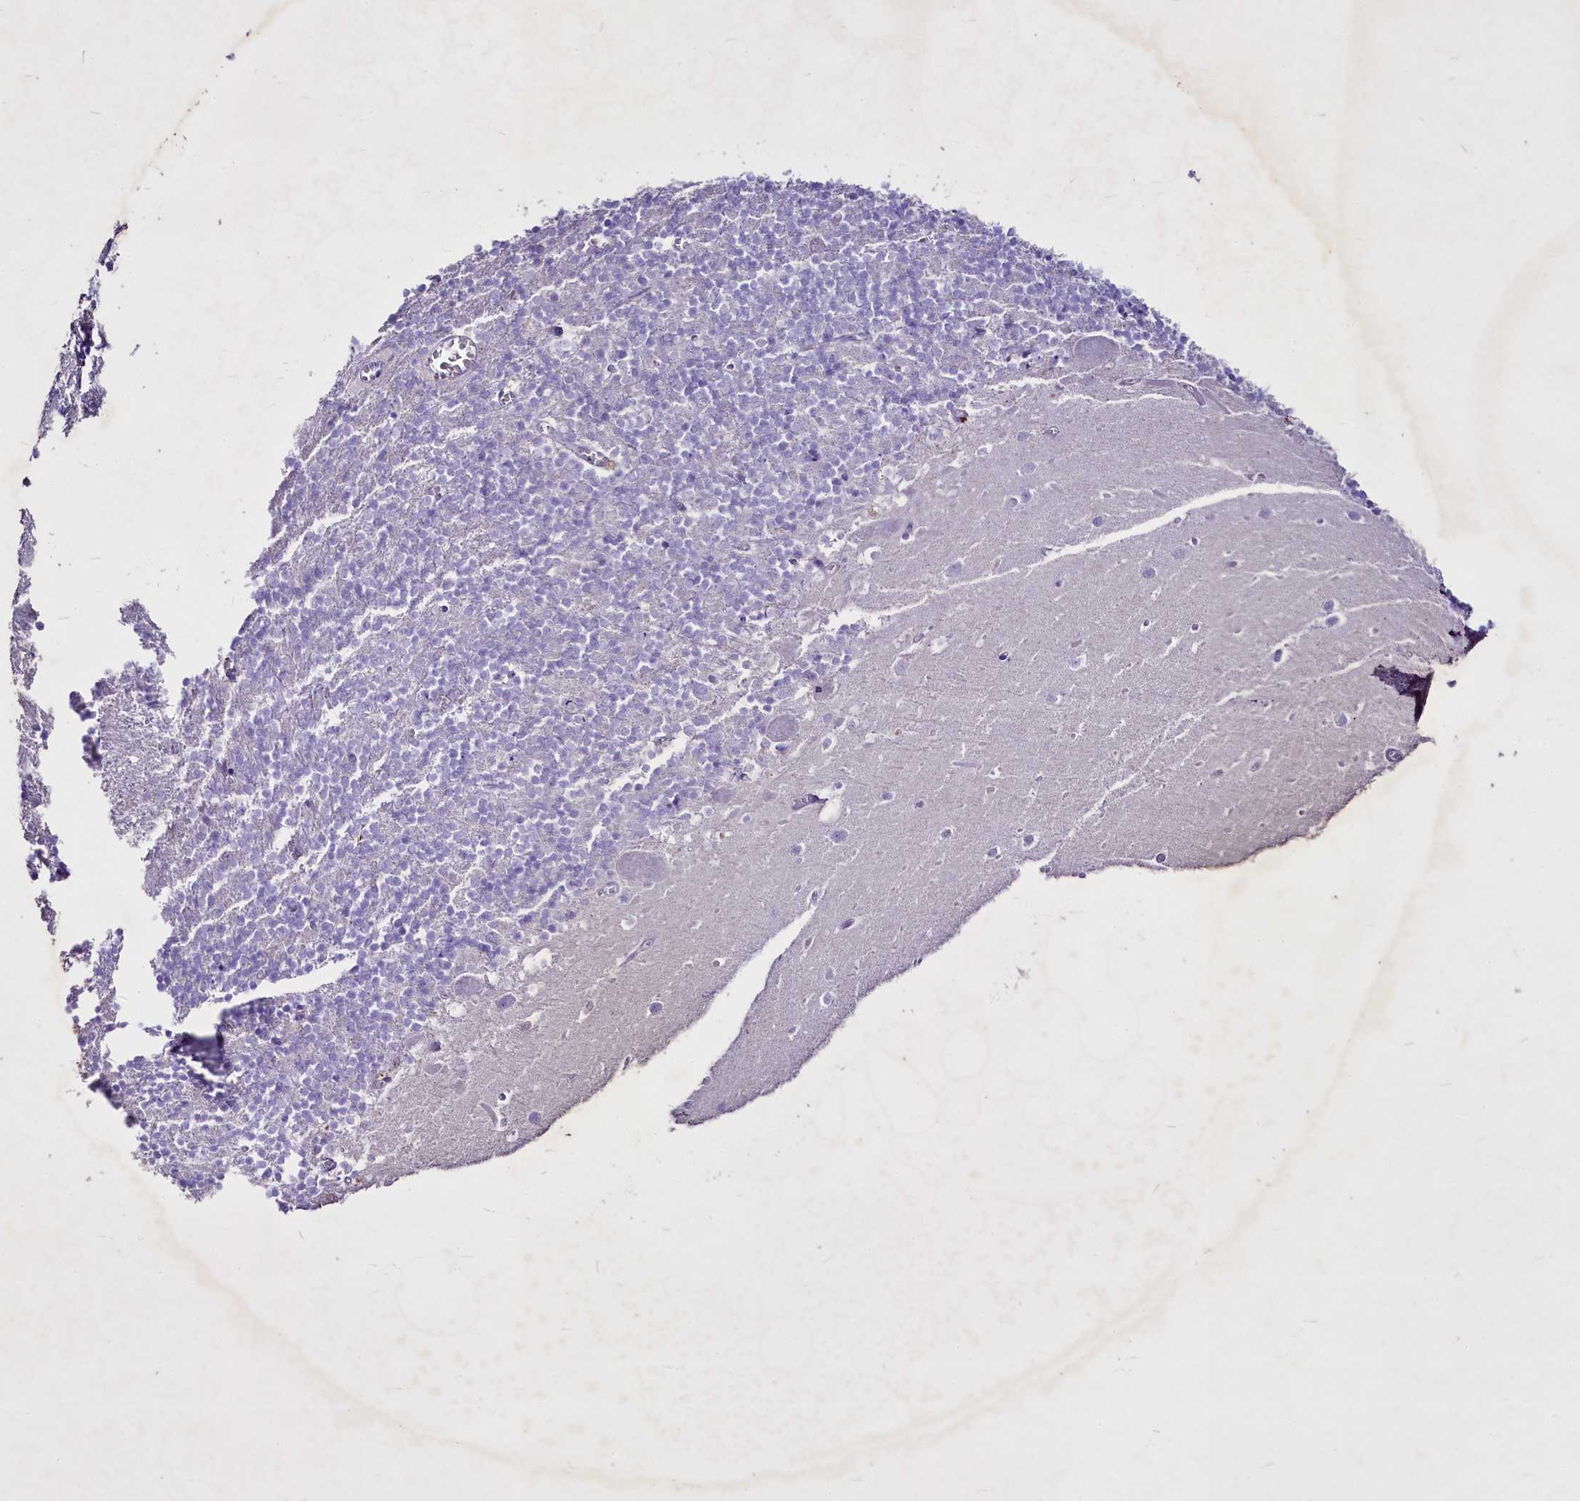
{"staining": {"intensity": "negative", "quantity": "none", "location": "none"}, "tissue": "cerebellum", "cell_type": "Cells in granular layer", "image_type": "normal", "snomed": [{"axis": "morphology", "description": "Normal tissue, NOS"}, {"axis": "topography", "description": "Cerebellum"}], "caption": "Protein analysis of benign cerebellum demonstrates no significant positivity in cells in granular layer.", "gene": "FAM209B", "patient": {"sex": "male", "age": 54}}